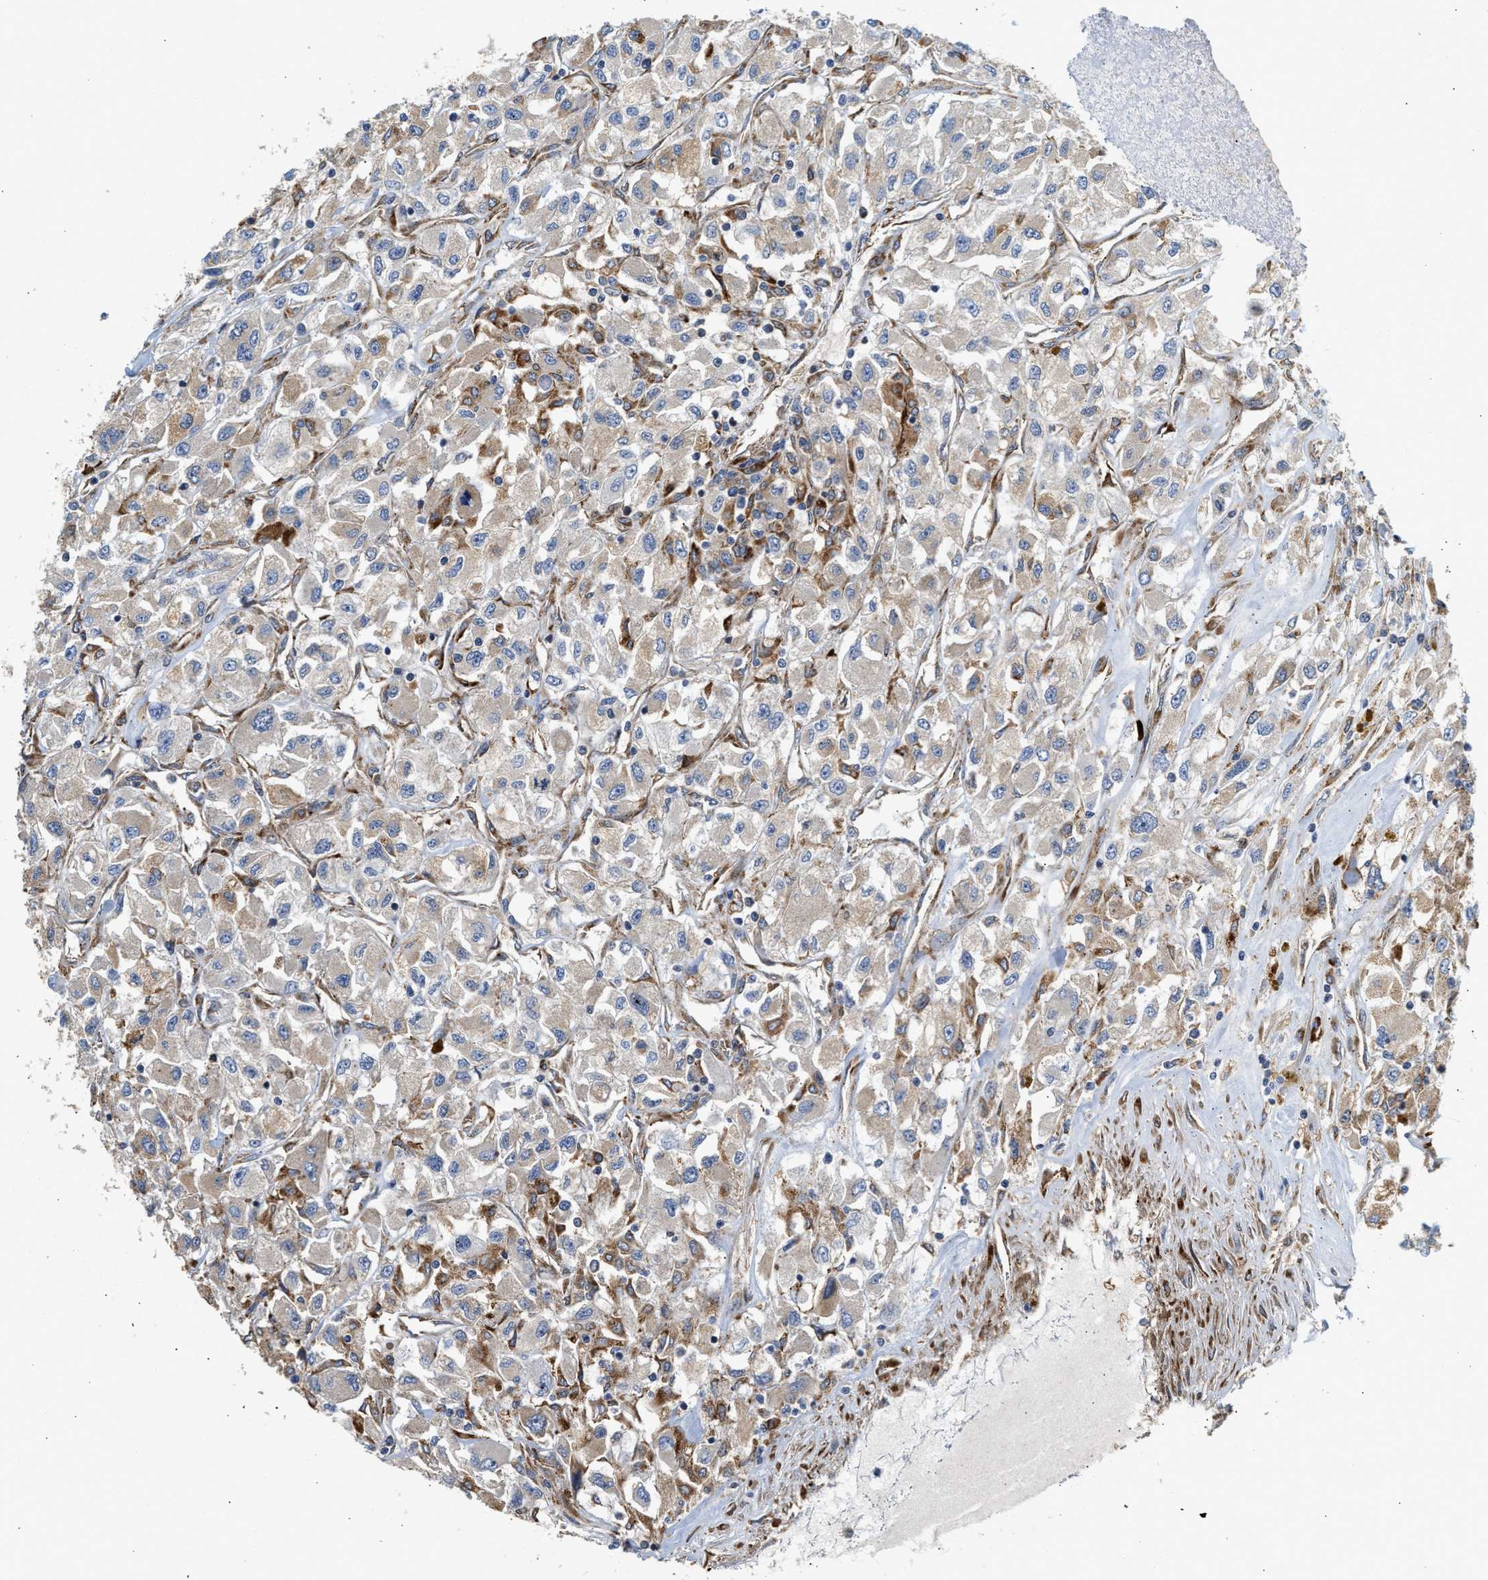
{"staining": {"intensity": "moderate", "quantity": "25%-75%", "location": "cytoplasmic/membranous"}, "tissue": "renal cancer", "cell_type": "Tumor cells", "image_type": "cancer", "snomed": [{"axis": "morphology", "description": "Adenocarcinoma, NOS"}, {"axis": "topography", "description": "Kidney"}], "caption": "DAB immunohistochemical staining of renal adenocarcinoma exhibits moderate cytoplasmic/membranous protein expression in approximately 25%-75% of tumor cells.", "gene": "AMZ1", "patient": {"sex": "female", "age": 52}}